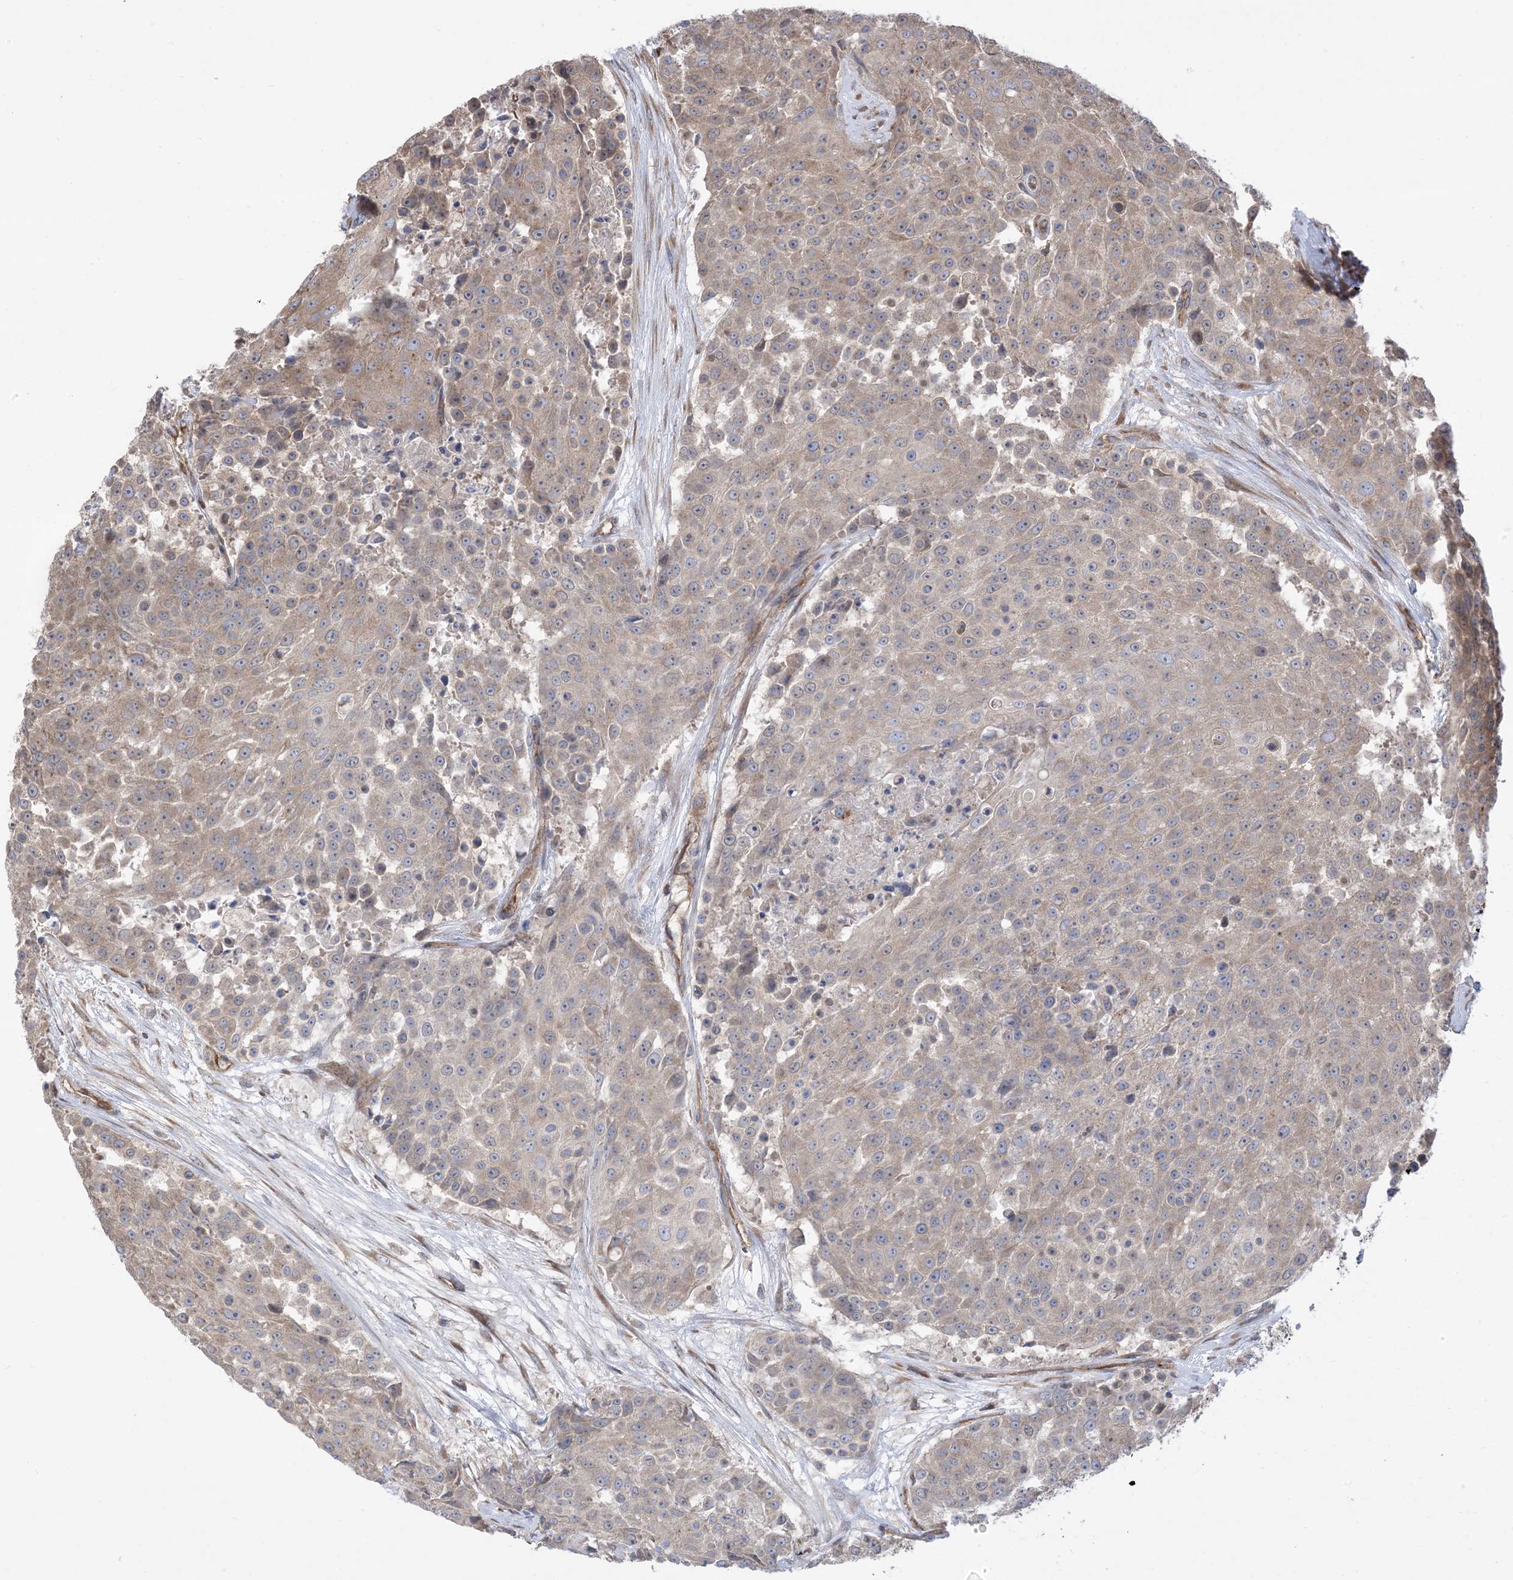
{"staining": {"intensity": "weak", "quantity": "<25%", "location": "cytoplasmic/membranous"}, "tissue": "urothelial cancer", "cell_type": "Tumor cells", "image_type": "cancer", "snomed": [{"axis": "morphology", "description": "Urothelial carcinoma, High grade"}, {"axis": "topography", "description": "Urinary bladder"}], "caption": "Immunohistochemical staining of human urothelial carcinoma (high-grade) exhibits no significant expression in tumor cells.", "gene": "CLEC16A", "patient": {"sex": "female", "age": 63}}